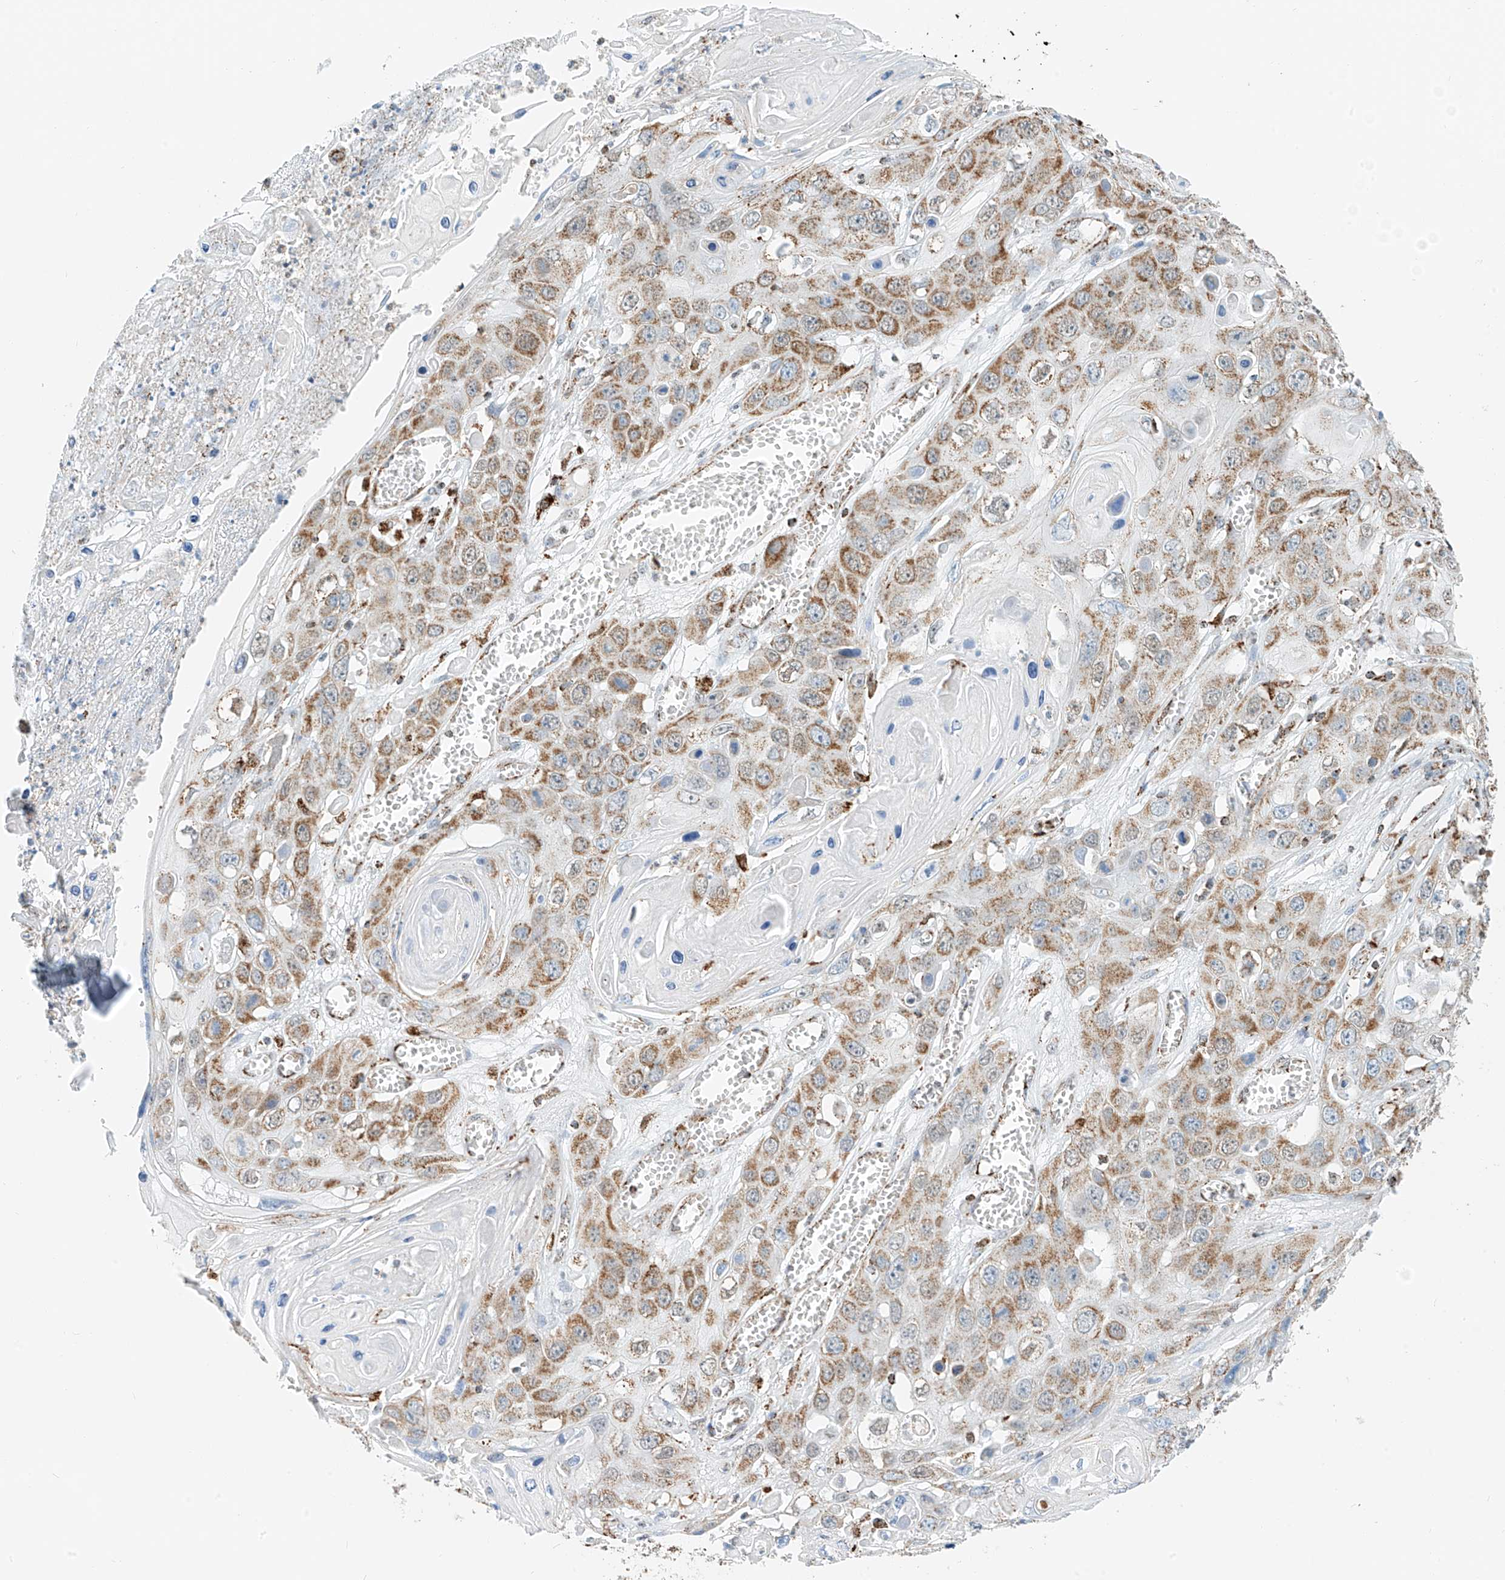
{"staining": {"intensity": "moderate", "quantity": ">75%", "location": "cytoplasmic/membranous"}, "tissue": "skin cancer", "cell_type": "Tumor cells", "image_type": "cancer", "snomed": [{"axis": "morphology", "description": "Squamous cell carcinoma, NOS"}, {"axis": "topography", "description": "Skin"}], "caption": "Protein expression analysis of skin squamous cell carcinoma reveals moderate cytoplasmic/membranous positivity in approximately >75% of tumor cells.", "gene": "PPA2", "patient": {"sex": "male", "age": 55}}